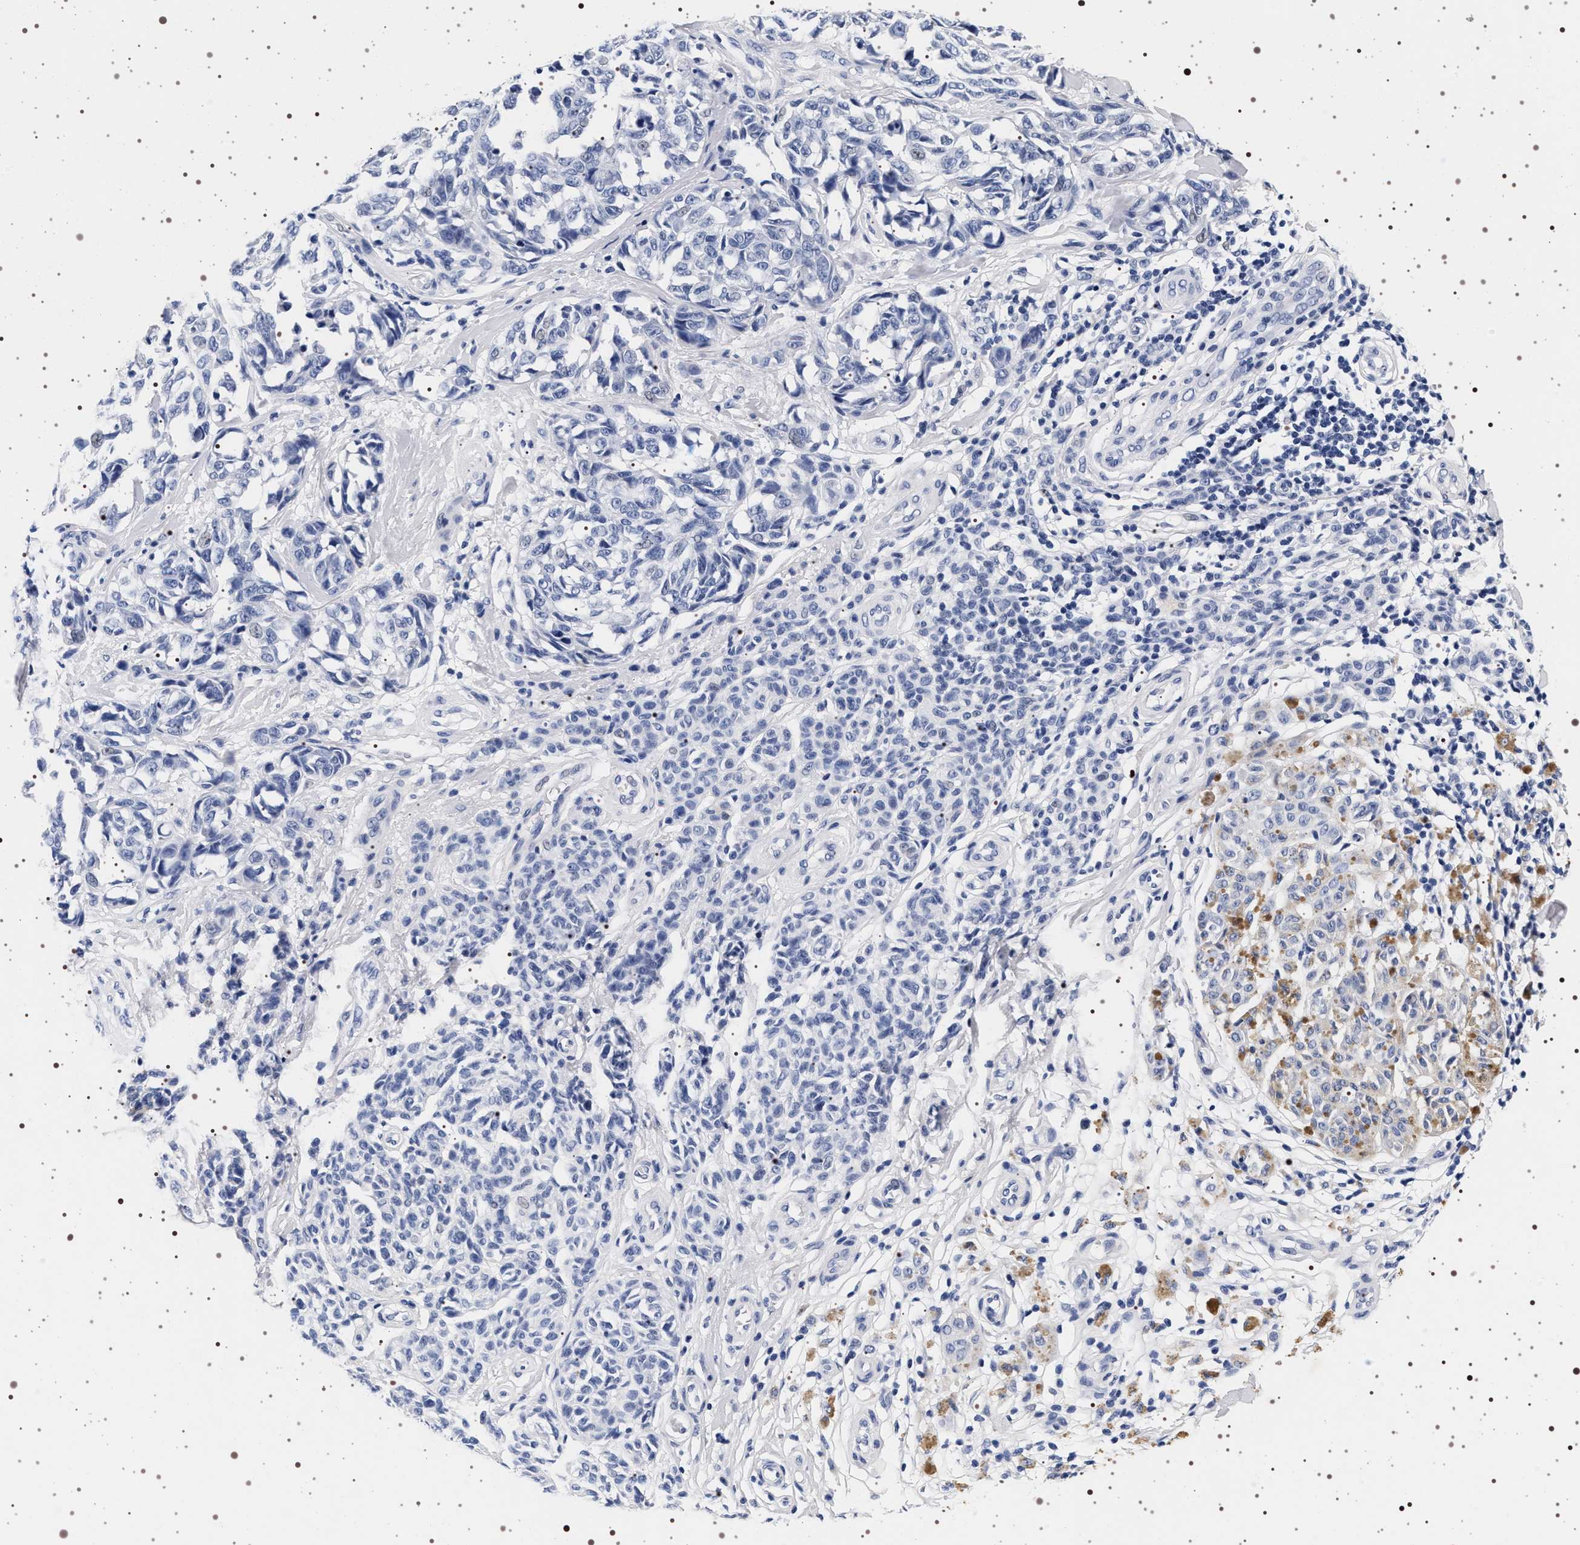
{"staining": {"intensity": "negative", "quantity": "none", "location": "none"}, "tissue": "melanoma", "cell_type": "Tumor cells", "image_type": "cancer", "snomed": [{"axis": "morphology", "description": "Malignant melanoma, NOS"}, {"axis": "topography", "description": "Skin"}], "caption": "Malignant melanoma was stained to show a protein in brown. There is no significant staining in tumor cells.", "gene": "SYN1", "patient": {"sex": "female", "age": 64}}